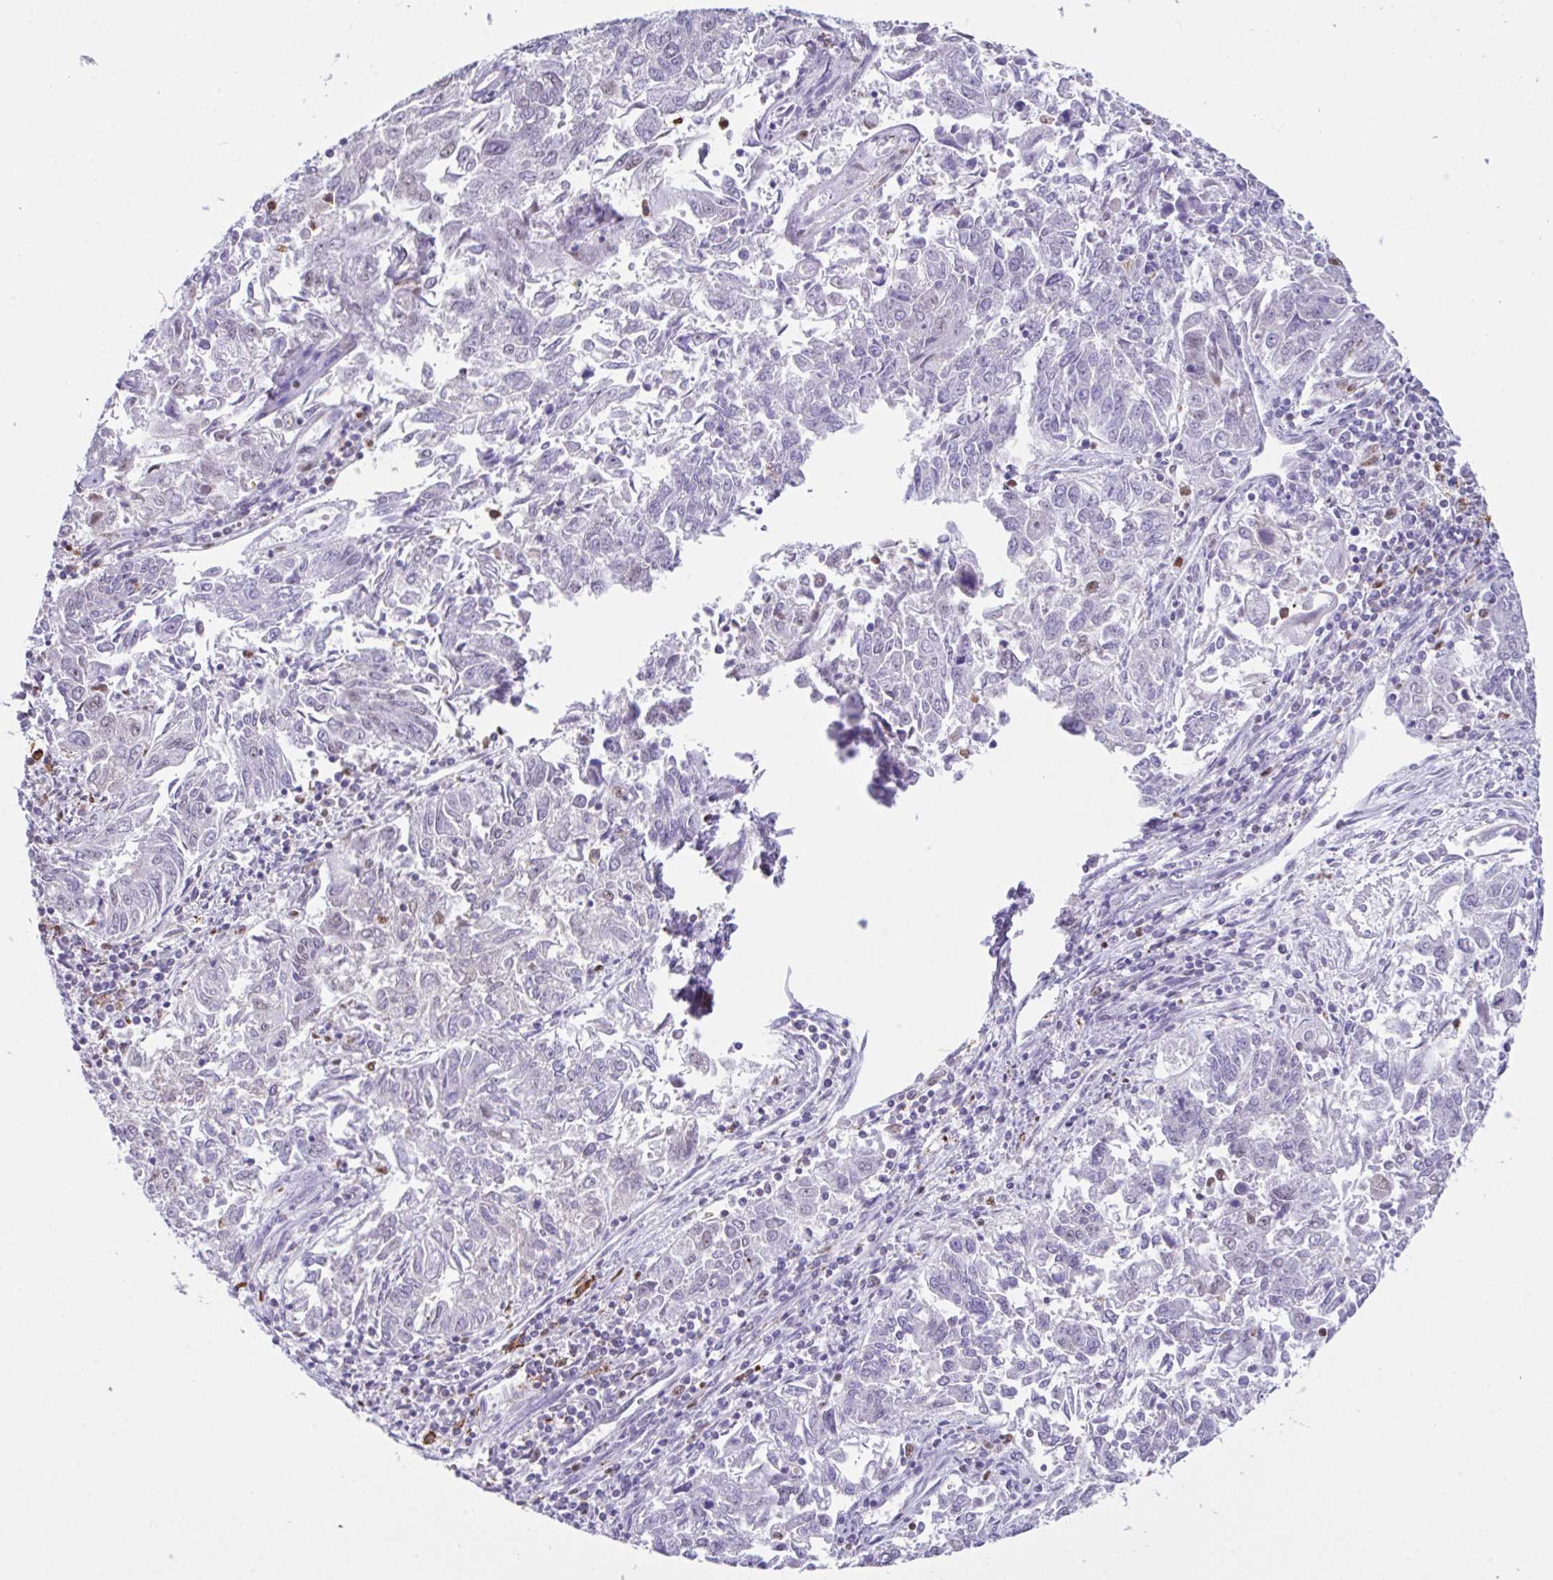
{"staining": {"intensity": "negative", "quantity": "none", "location": "none"}, "tissue": "endometrial cancer", "cell_type": "Tumor cells", "image_type": "cancer", "snomed": [{"axis": "morphology", "description": "Adenocarcinoma, NOS"}, {"axis": "topography", "description": "Endometrium"}], "caption": "Endometrial adenocarcinoma stained for a protein using immunohistochemistry displays no expression tumor cells.", "gene": "BTBD10", "patient": {"sex": "female", "age": 42}}